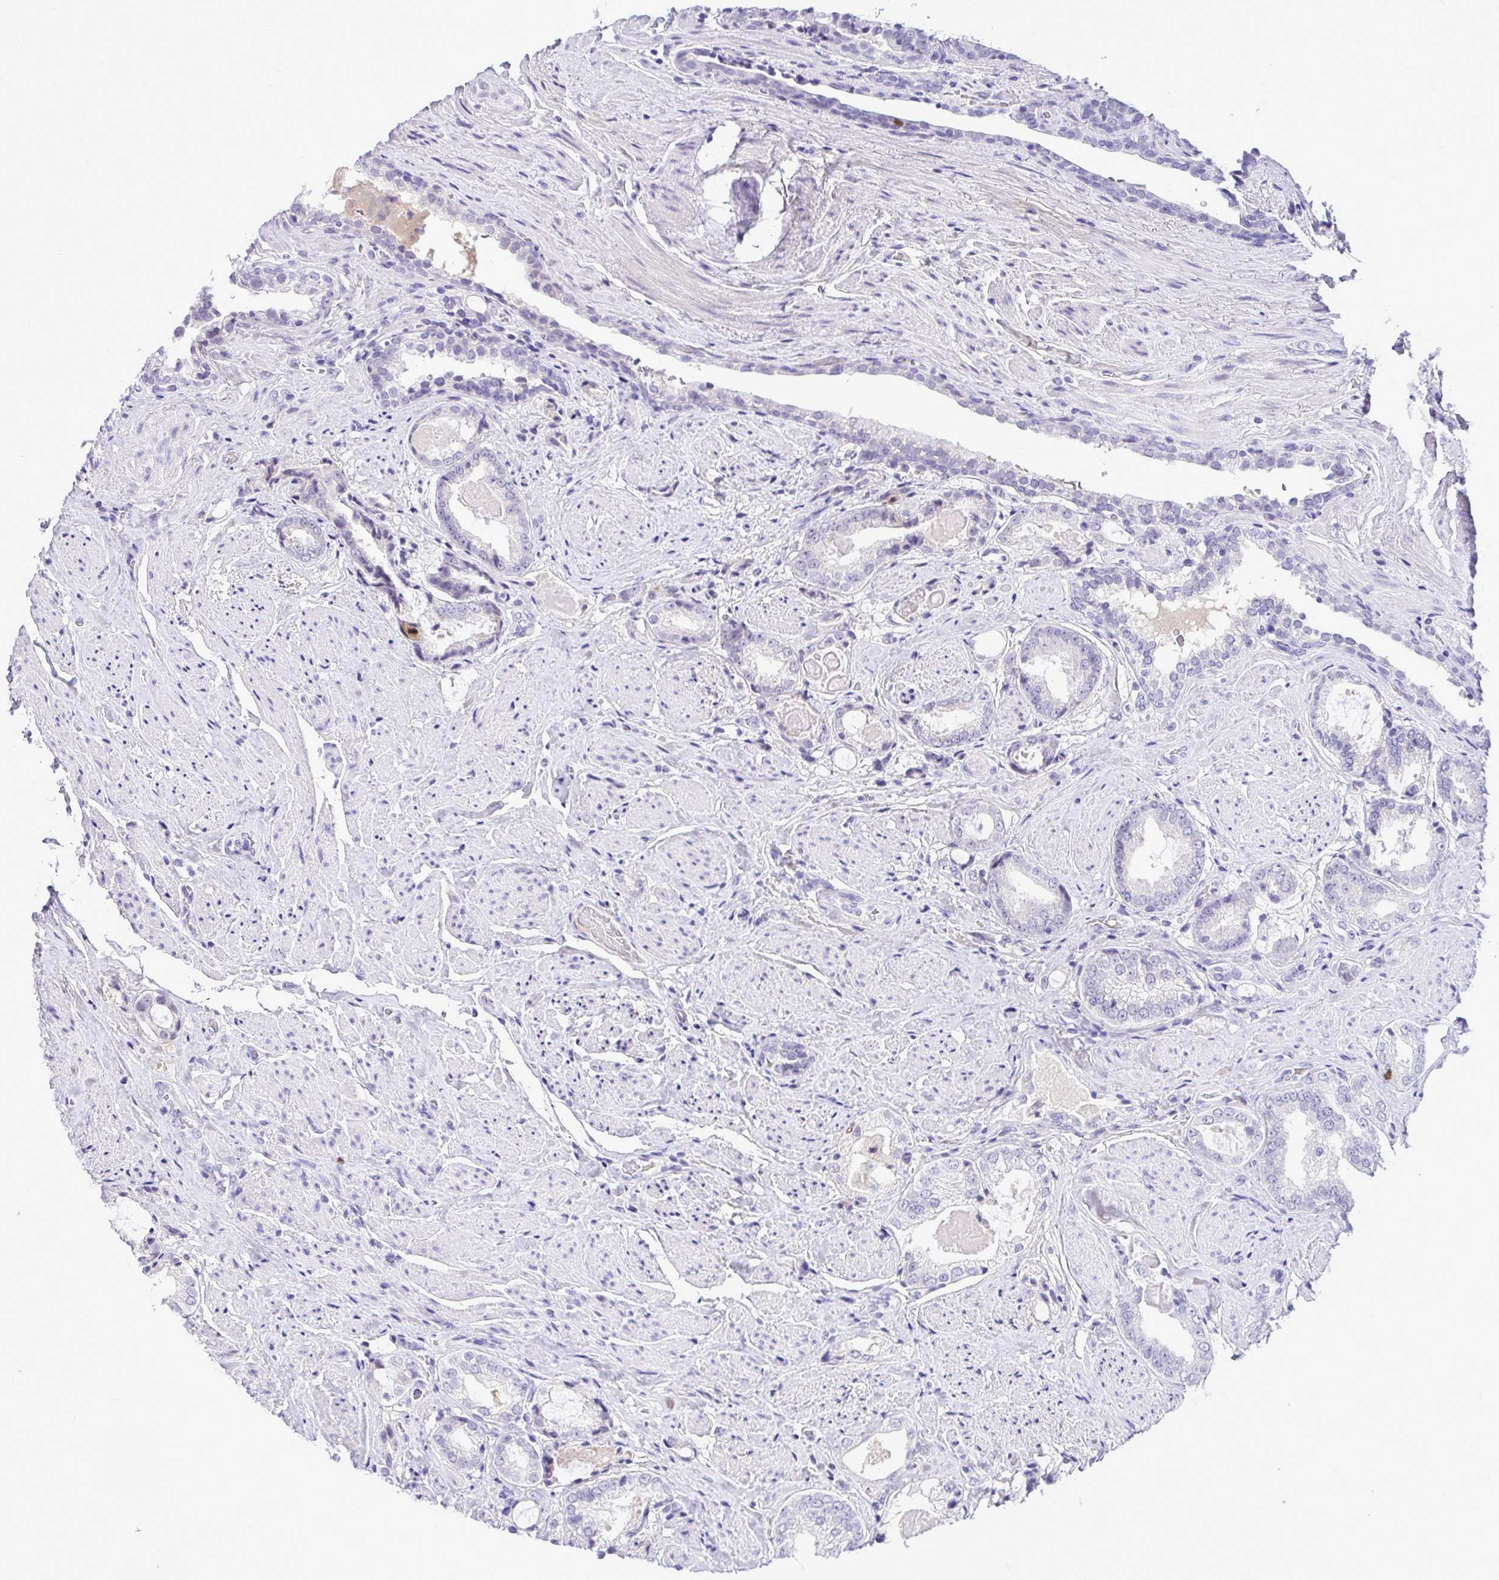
{"staining": {"intensity": "negative", "quantity": "none", "location": "none"}, "tissue": "prostate cancer", "cell_type": "Tumor cells", "image_type": "cancer", "snomed": [{"axis": "morphology", "description": "Adenocarcinoma, High grade"}, {"axis": "topography", "description": "Prostate"}], "caption": "Tumor cells show no significant positivity in prostate cancer (adenocarcinoma (high-grade)).", "gene": "CDC20", "patient": {"sex": "male", "age": 65}}